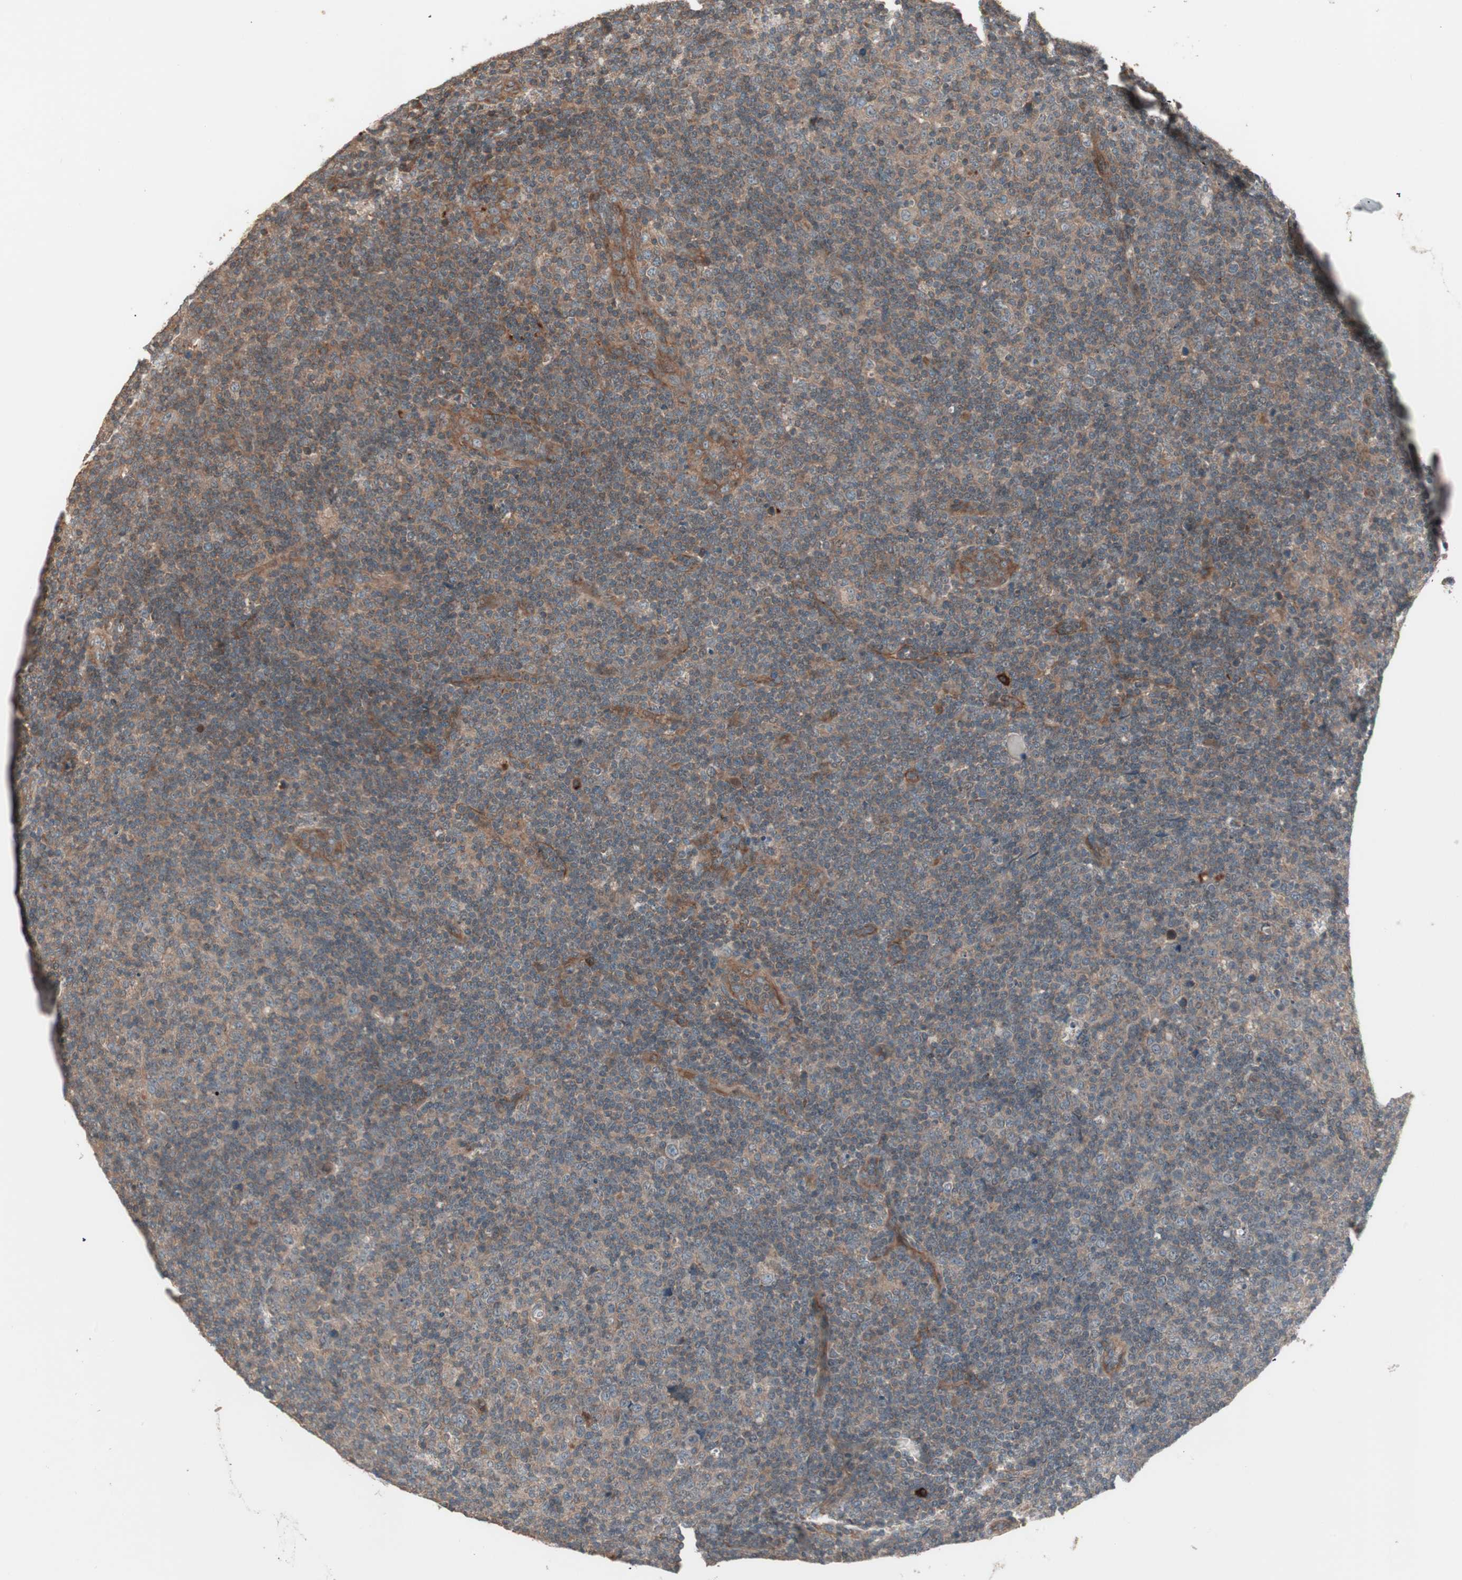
{"staining": {"intensity": "moderate", "quantity": ">75%", "location": "cytoplasmic/membranous"}, "tissue": "lymphoma", "cell_type": "Tumor cells", "image_type": "cancer", "snomed": [{"axis": "morphology", "description": "Malignant lymphoma, non-Hodgkin's type, Low grade"}, {"axis": "topography", "description": "Lymph node"}], "caption": "Protein expression analysis of human malignant lymphoma, non-Hodgkin's type (low-grade) reveals moderate cytoplasmic/membranous positivity in approximately >75% of tumor cells.", "gene": "TFPI", "patient": {"sex": "male", "age": 70}}